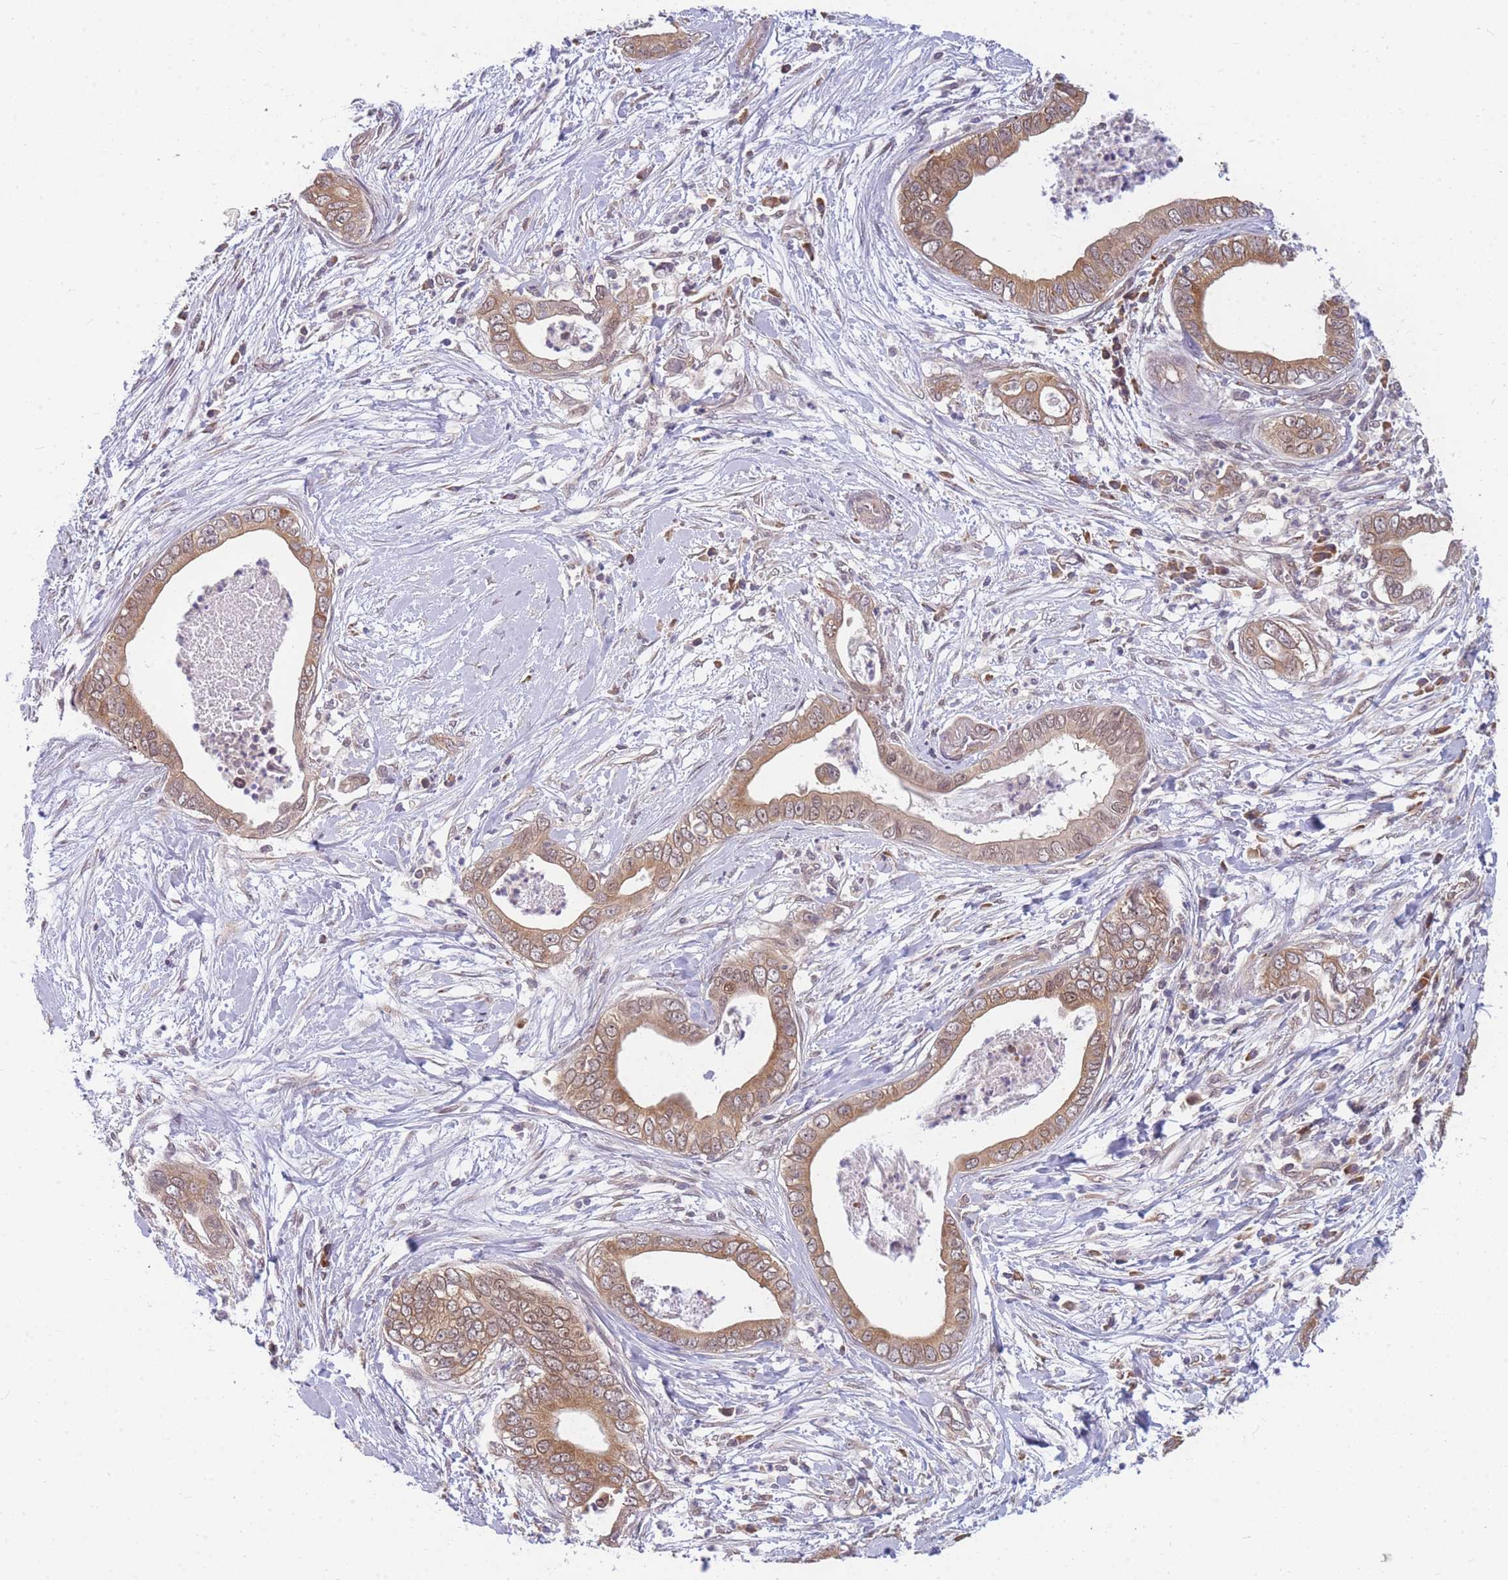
{"staining": {"intensity": "moderate", "quantity": ">75%", "location": "cytoplasmic/membranous"}, "tissue": "pancreatic cancer", "cell_type": "Tumor cells", "image_type": "cancer", "snomed": [{"axis": "morphology", "description": "Adenocarcinoma, NOS"}, {"axis": "topography", "description": "Pancreas"}], "caption": "The immunohistochemical stain highlights moderate cytoplasmic/membranous staining in tumor cells of adenocarcinoma (pancreatic) tissue.", "gene": "MRPL23", "patient": {"sex": "male", "age": 75}}